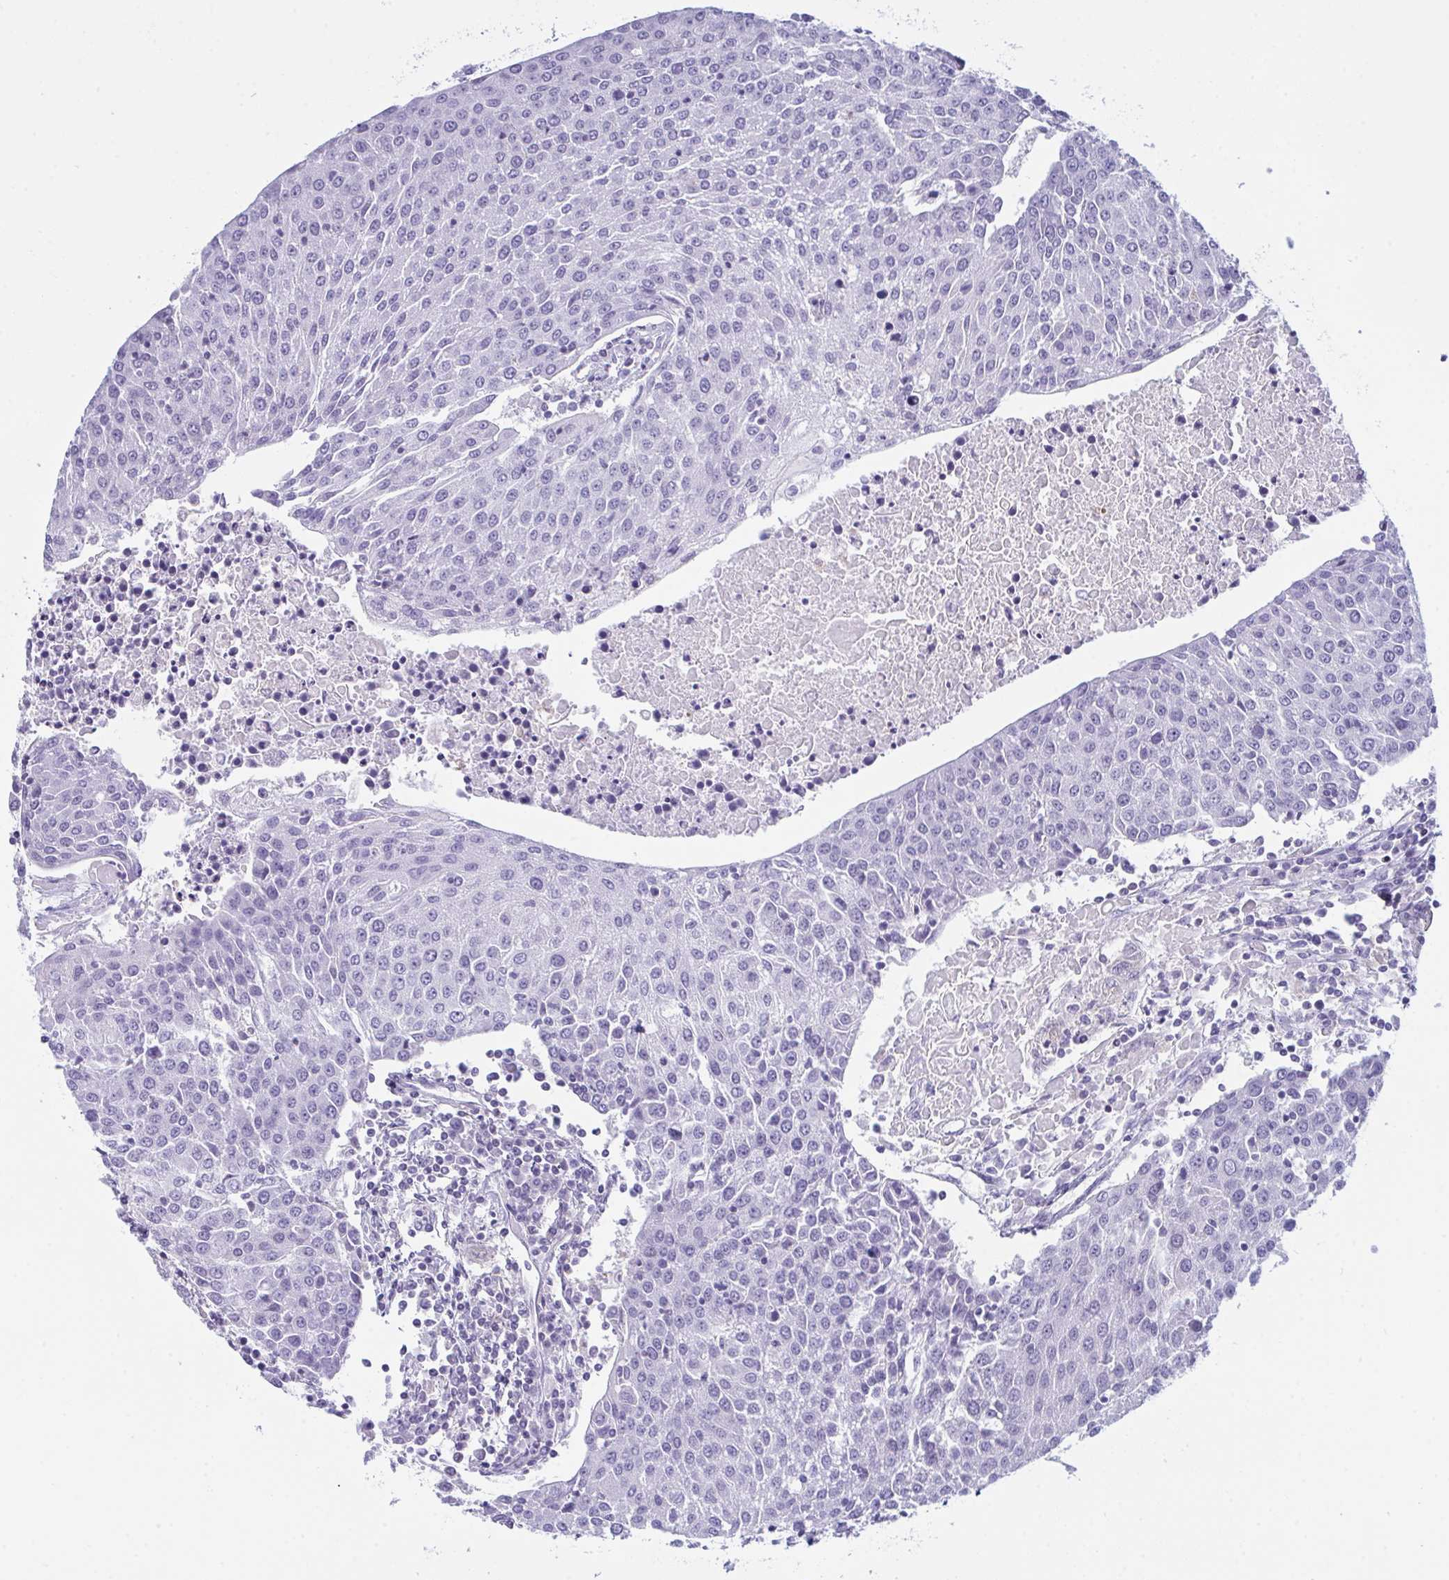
{"staining": {"intensity": "negative", "quantity": "none", "location": "none"}, "tissue": "urothelial cancer", "cell_type": "Tumor cells", "image_type": "cancer", "snomed": [{"axis": "morphology", "description": "Urothelial carcinoma, High grade"}, {"axis": "topography", "description": "Urinary bladder"}], "caption": "Tumor cells show no significant protein staining in high-grade urothelial carcinoma. (Brightfield microscopy of DAB (3,3'-diaminobenzidine) immunohistochemistry at high magnification).", "gene": "MYO1F", "patient": {"sex": "female", "age": 85}}